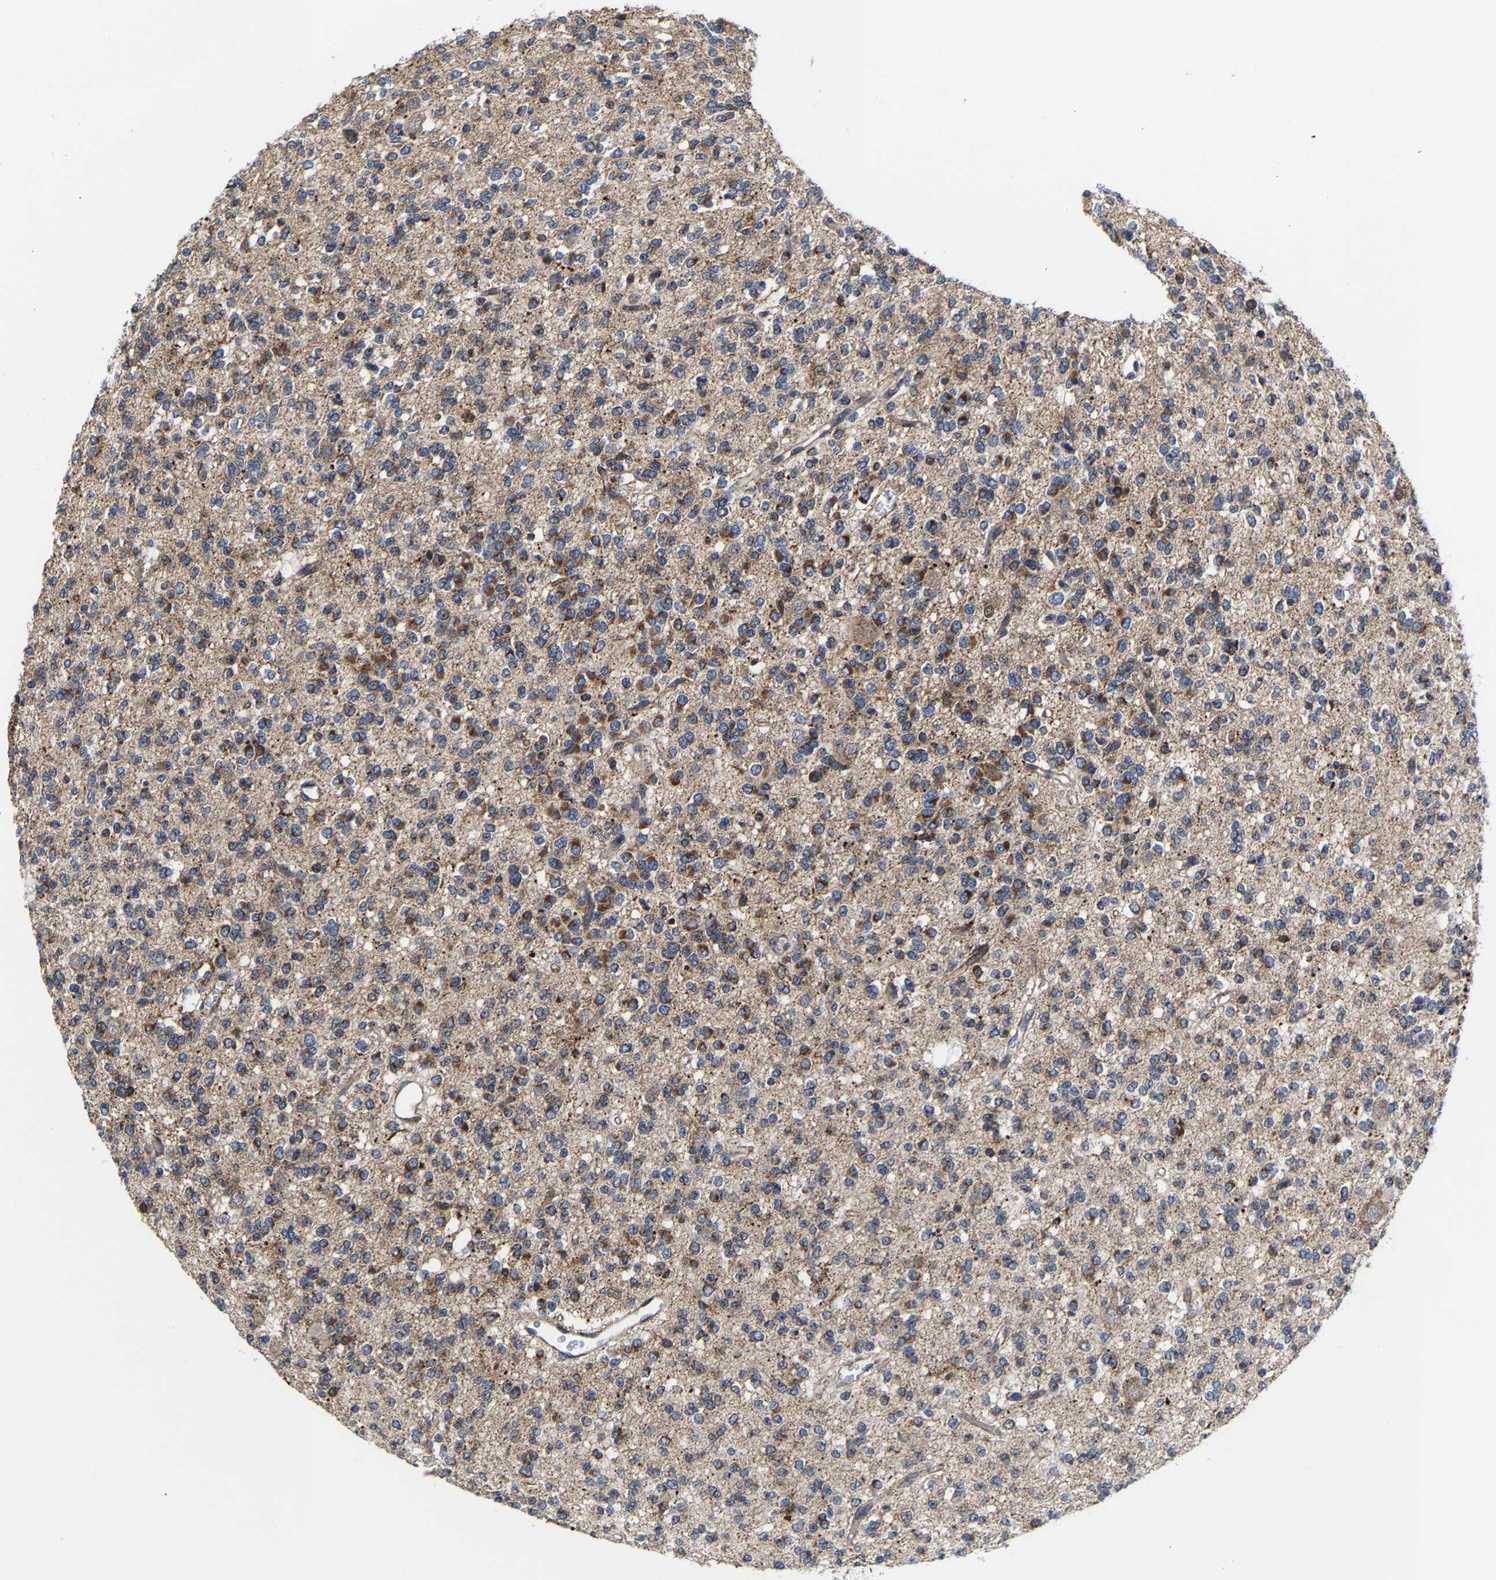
{"staining": {"intensity": "strong", "quantity": ">75%", "location": "cytoplasmic/membranous"}, "tissue": "glioma", "cell_type": "Tumor cells", "image_type": "cancer", "snomed": [{"axis": "morphology", "description": "Glioma, malignant, Low grade"}, {"axis": "topography", "description": "Brain"}], "caption": "Immunohistochemistry (IHC) staining of malignant glioma (low-grade), which demonstrates high levels of strong cytoplasmic/membranous staining in about >75% of tumor cells indicating strong cytoplasmic/membranous protein expression. The staining was performed using DAB (3,3'-diaminobenzidine) (brown) for protein detection and nuclei were counterstained in hematoxylin (blue).", "gene": "PFKFB3", "patient": {"sex": "male", "age": 38}}